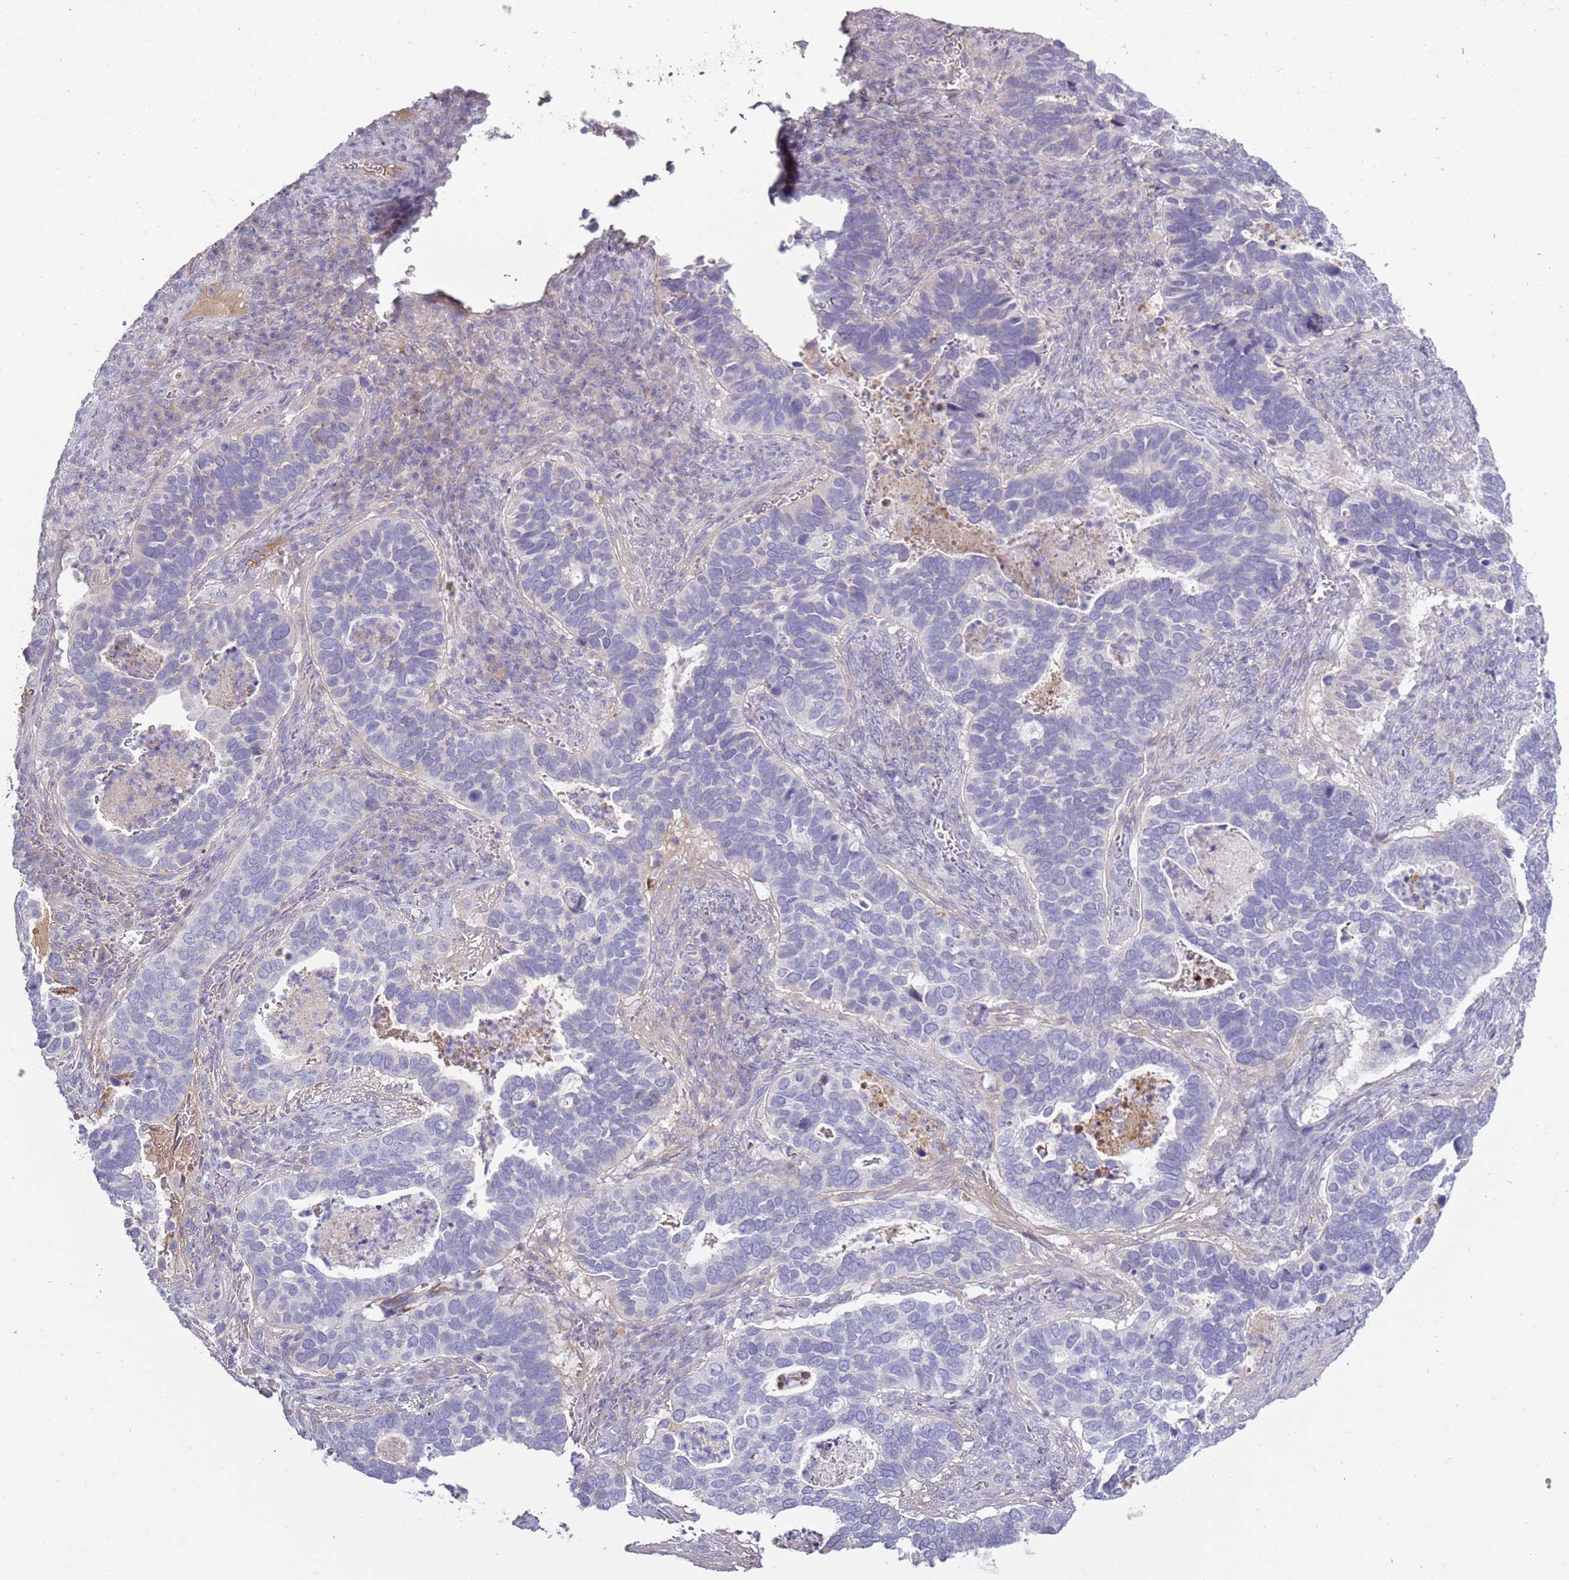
{"staining": {"intensity": "negative", "quantity": "none", "location": "none"}, "tissue": "cervical cancer", "cell_type": "Tumor cells", "image_type": "cancer", "snomed": [{"axis": "morphology", "description": "Squamous cell carcinoma, NOS"}, {"axis": "topography", "description": "Cervix"}], "caption": "Cervical cancer was stained to show a protein in brown. There is no significant positivity in tumor cells.", "gene": "TNFRSF6B", "patient": {"sex": "female", "age": 38}}